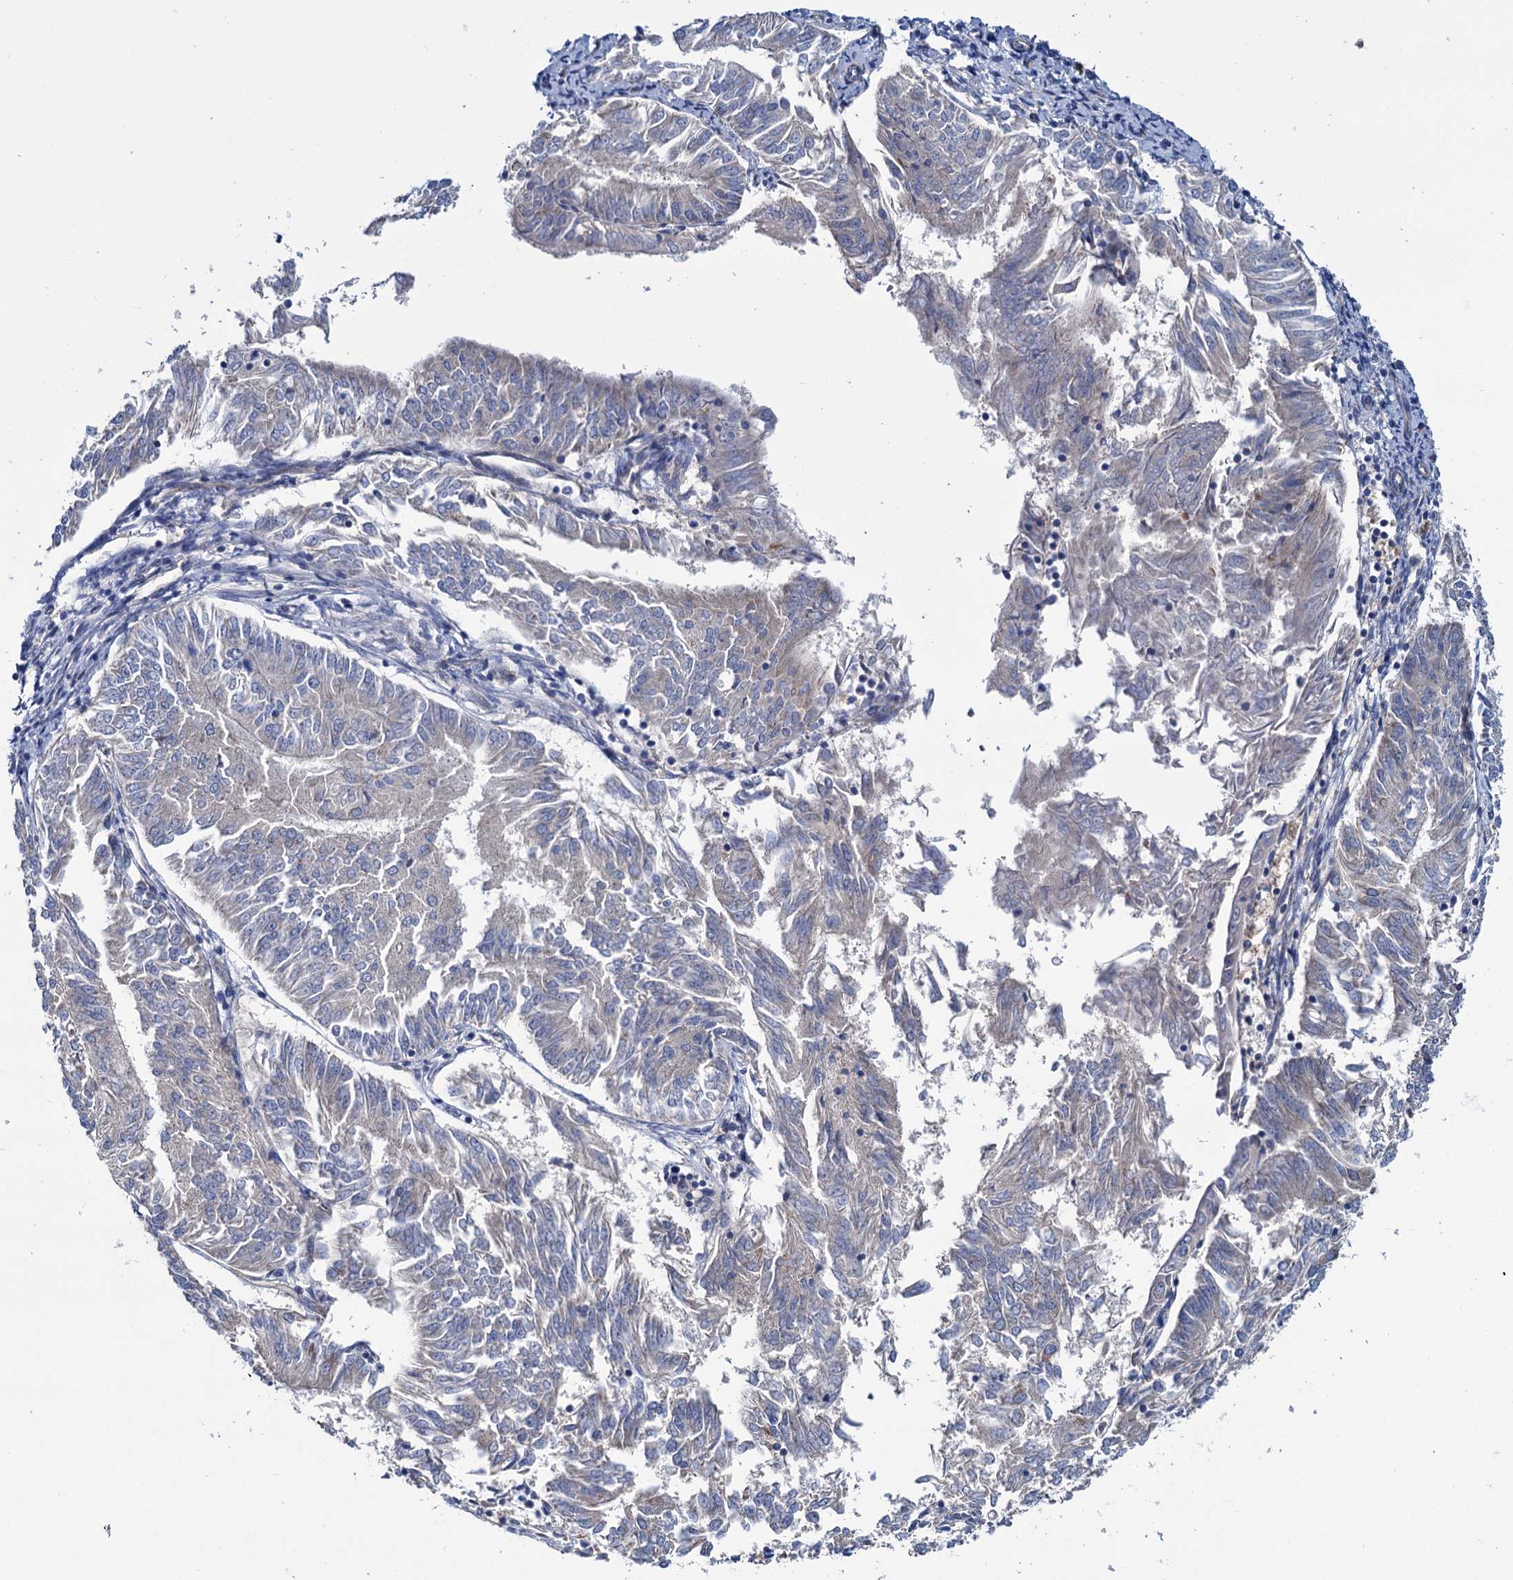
{"staining": {"intensity": "negative", "quantity": "none", "location": "none"}, "tissue": "endometrial cancer", "cell_type": "Tumor cells", "image_type": "cancer", "snomed": [{"axis": "morphology", "description": "Adenocarcinoma, NOS"}, {"axis": "topography", "description": "Endometrium"}], "caption": "Adenocarcinoma (endometrial) was stained to show a protein in brown. There is no significant staining in tumor cells. (DAB (3,3'-diaminobenzidine) IHC visualized using brightfield microscopy, high magnification).", "gene": "EYA4", "patient": {"sex": "female", "age": 58}}